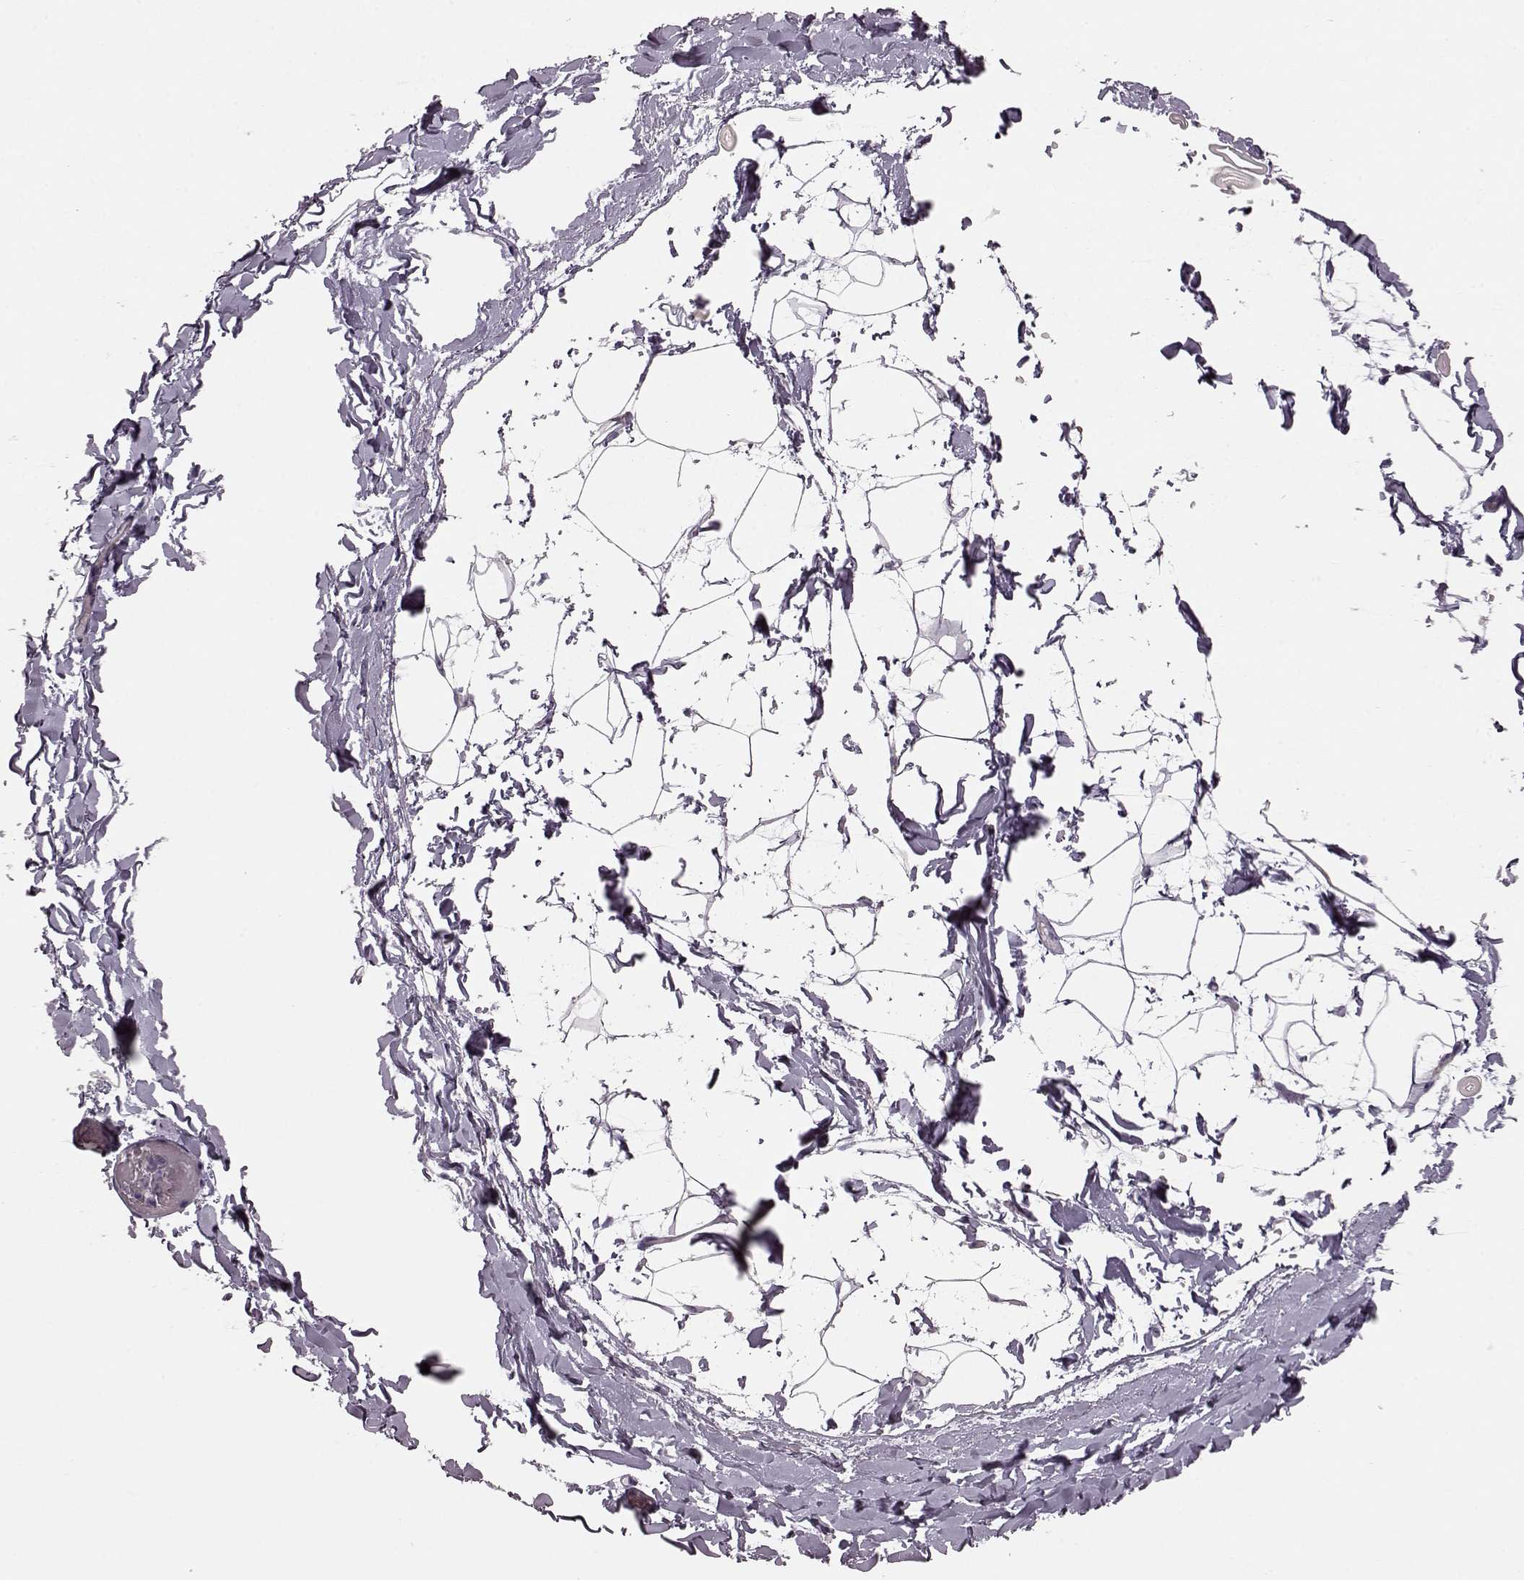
{"staining": {"intensity": "negative", "quantity": "none", "location": "none"}, "tissue": "adipose tissue", "cell_type": "Adipocytes", "image_type": "normal", "snomed": [{"axis": "morphology", "description": "Normal tissue, NOS"}, {"axis": "topography", "description": "Gallbladder"}, {"axis": "topography", "description": "Peripheral nerve tissue"}], "caption": "IHC histopathology image of normal adipose tissue: human adipose tissue stained with DAB displays no significant protein staining in adipocytes. The staining was performed using DAB (3,3'-diaminobenzidine) to visualize the protein expression in brown, while the nuclei were stained in blue with hematoxylin (Magnification: 20x).", "gene": "CRYBA2", "patient": {"sex": "female", "age": 45}}